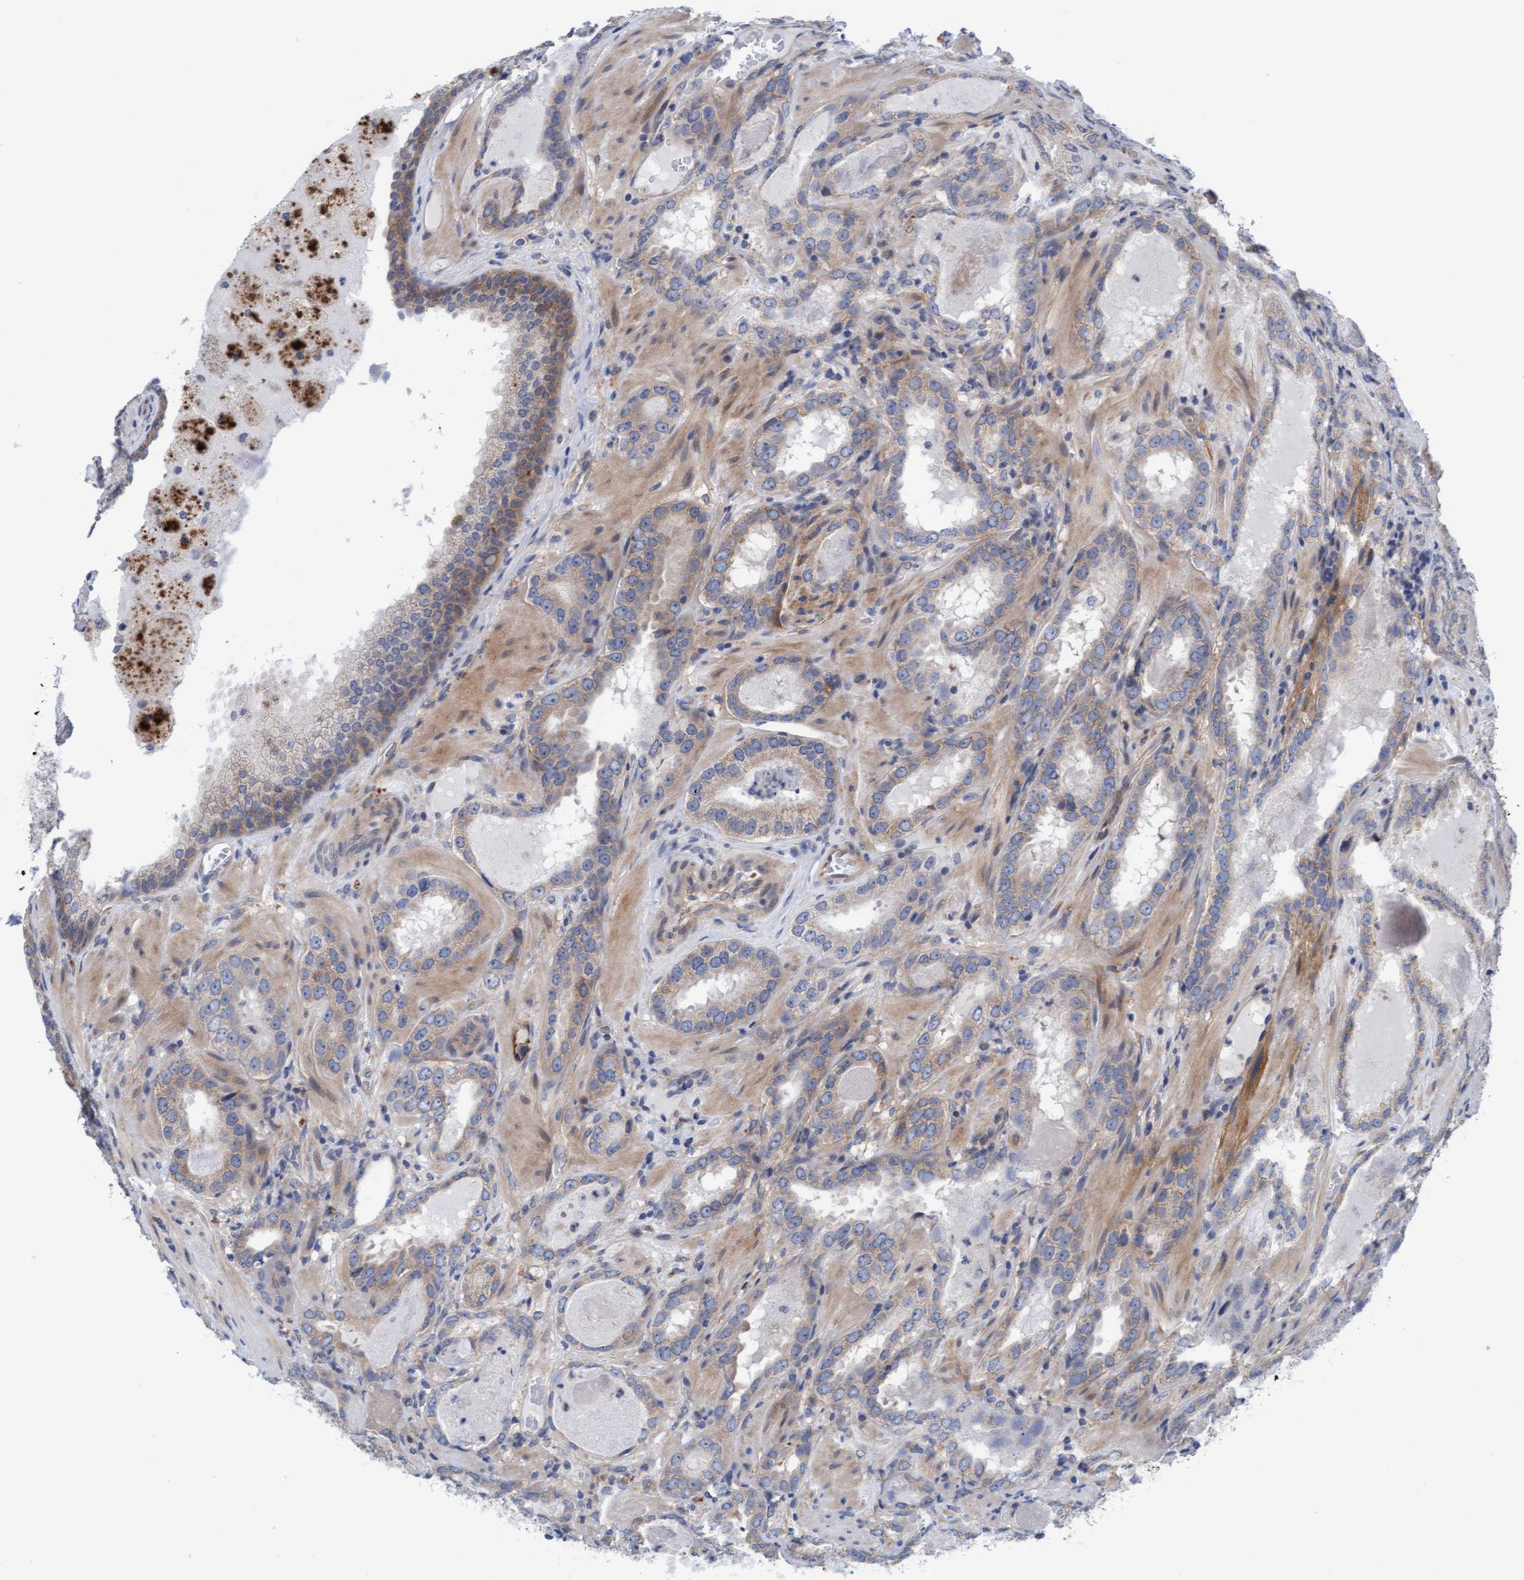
{"staining": {"intensity": "weak", "quantity": ">75%", "location": "cytoplasmic/membranous"}, "tissue": "prostate cancer", "cell_type": "Tumor cells", "image_type": "cancer", "snomed": [{"axis": "morphology", "description": "Adenocarcinoma, Low grade"}, {"axis": "topography", "description": "Prostate"}], "caption": "This photomicrograph displays immunohistochemistry (IHC) staining of human prostate cancer, with low weak cytoplasmic/membranous positivity in approximately >75% of tumor cells.", "gene": "PLCD1", "patient": {"sex": "male", "age": 51}}